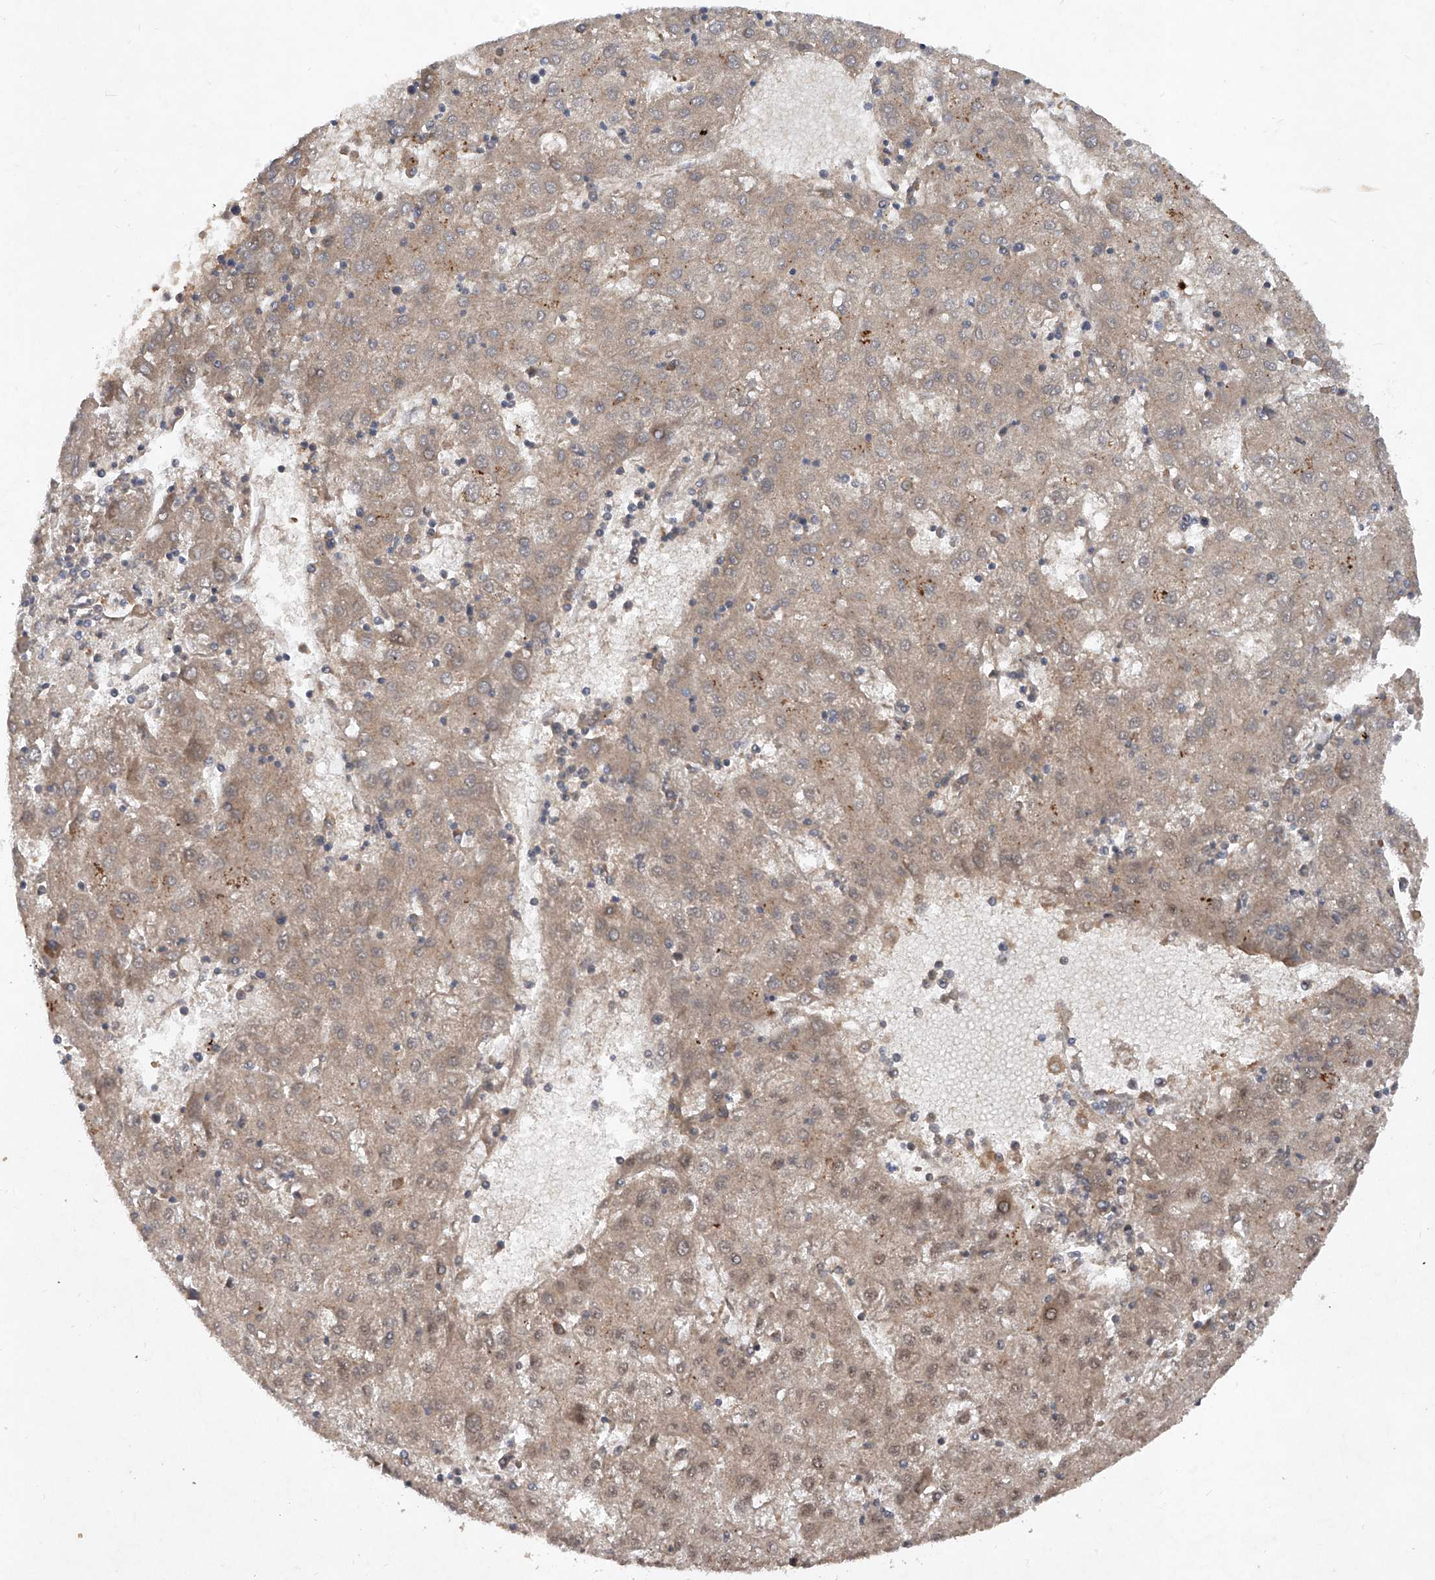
{"staining": {"intensity": "weak", "quantity": ">75%", "location": "cytoplasmic/membranous,nuclear"}, "tissue": "liver cancer", "cell_type": "Tumor cells", "image_type": "cancer", "snomed": [{"axis": "morphology", "description": "Carcinoma, Hepatocellular, NOS"}, {"axis": "topography", "description": "Liver"}], "caption": "This histopathology image reveals IHC staining of liver cancer (hepatocellular carcinoma), with low weak cytoplasmic/membranous and nuclear expression in about >75% of tumor cells.", "gene": "FAM135A", "patient": {"sex": "male", "age": 72}}